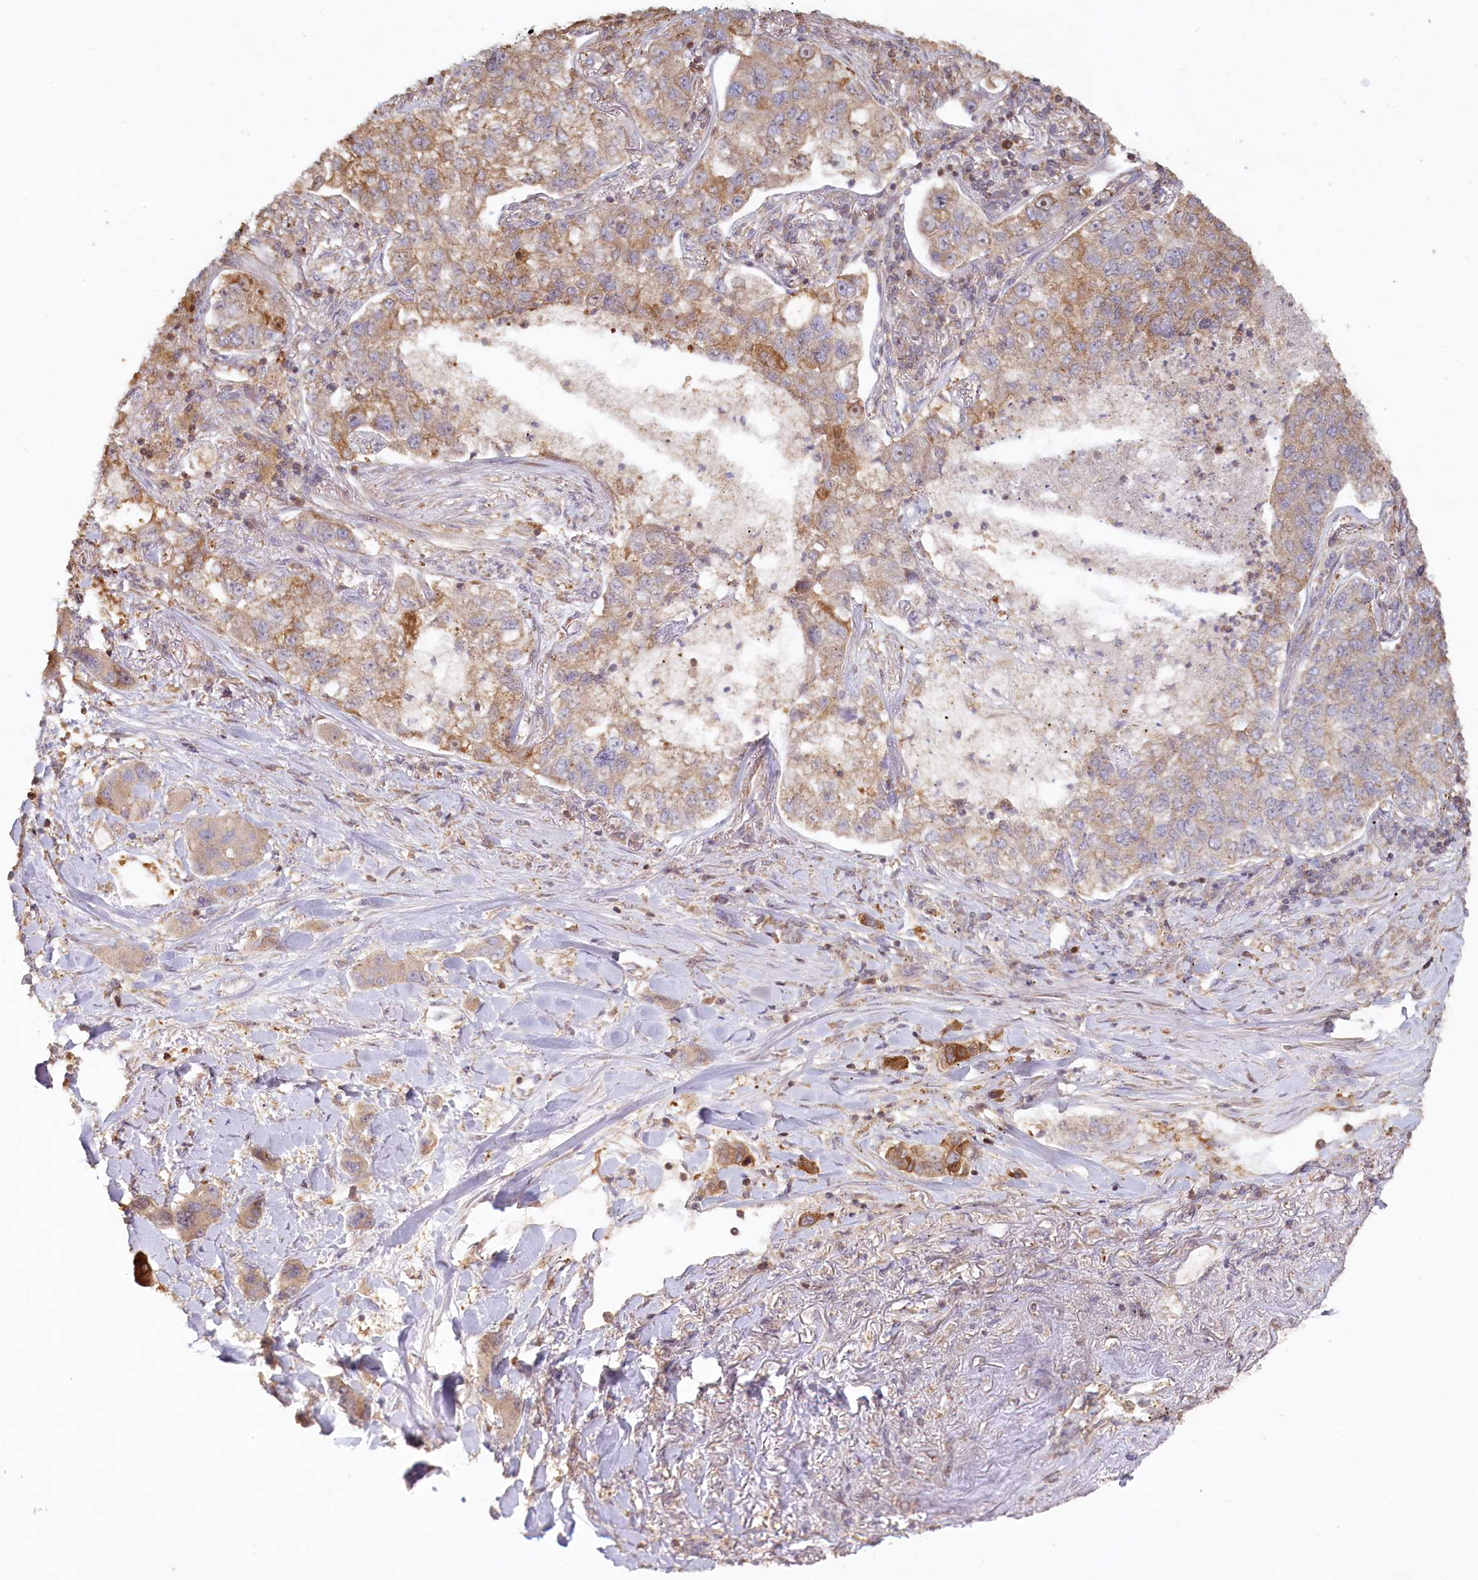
{"staining": {"intensity": "weak", "quantity": ">75%", "location": "cytoplasmic/membranous"}, "tissue": "lung cancer", "cell_type": "Tumor cells", "image_type": "cancer", "snomed": [{"axis": "morphology", "description": "Adenocarcinoma, NOS"}, {"axis": "topography", "description": "Lung"}], "caption": "An IHC image of neoplastic tissue is shown. Protein staining in brown highlights weak cytoplasmic/membranous positivity in lung adenocarcinoma within tumor cells.", "gene": "HAL", "patient": {"sex": "male", "age": 49}}